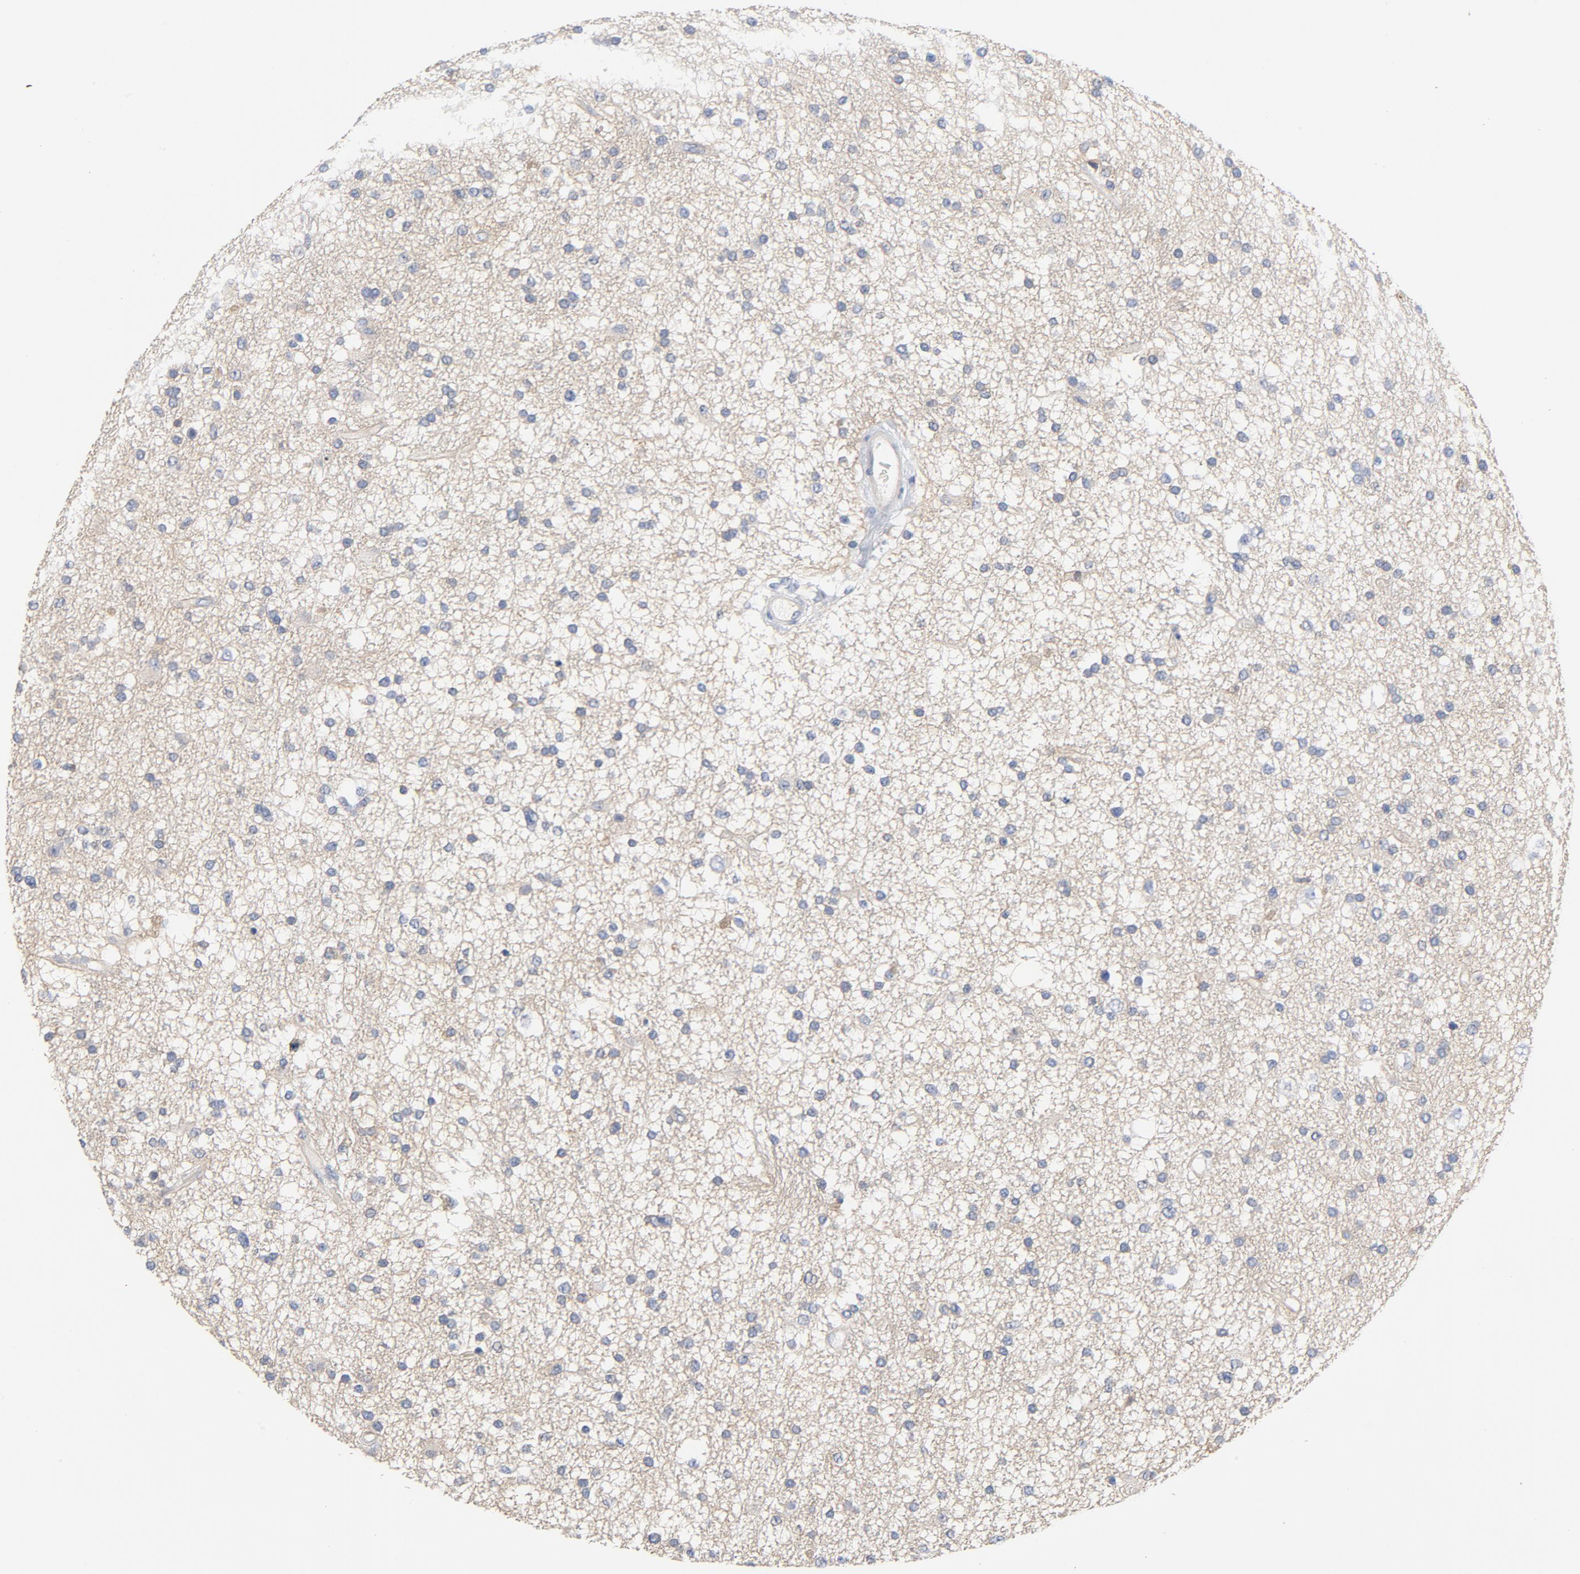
{"staining": {"intensity": "weak", "quantity": ">75%", "location": "cytoplasmic/membranous"}, "tissue": "glioma", "cell_type": "Tumor cells", "image_type": "cancer", "snomed": [{"axis": "morphology", "description": "Glioma, malignant, High grade"}, {"axis": "topography", "description": "Brain"}], "caption": "High-grade glioma (malignant) stained with a brown dye exhibits weak cytoplasmic/membranous positive expression in approximately >75% of tumor cells.", "gene": "SRC", "patient": {"sex": "male", "age": 33}}